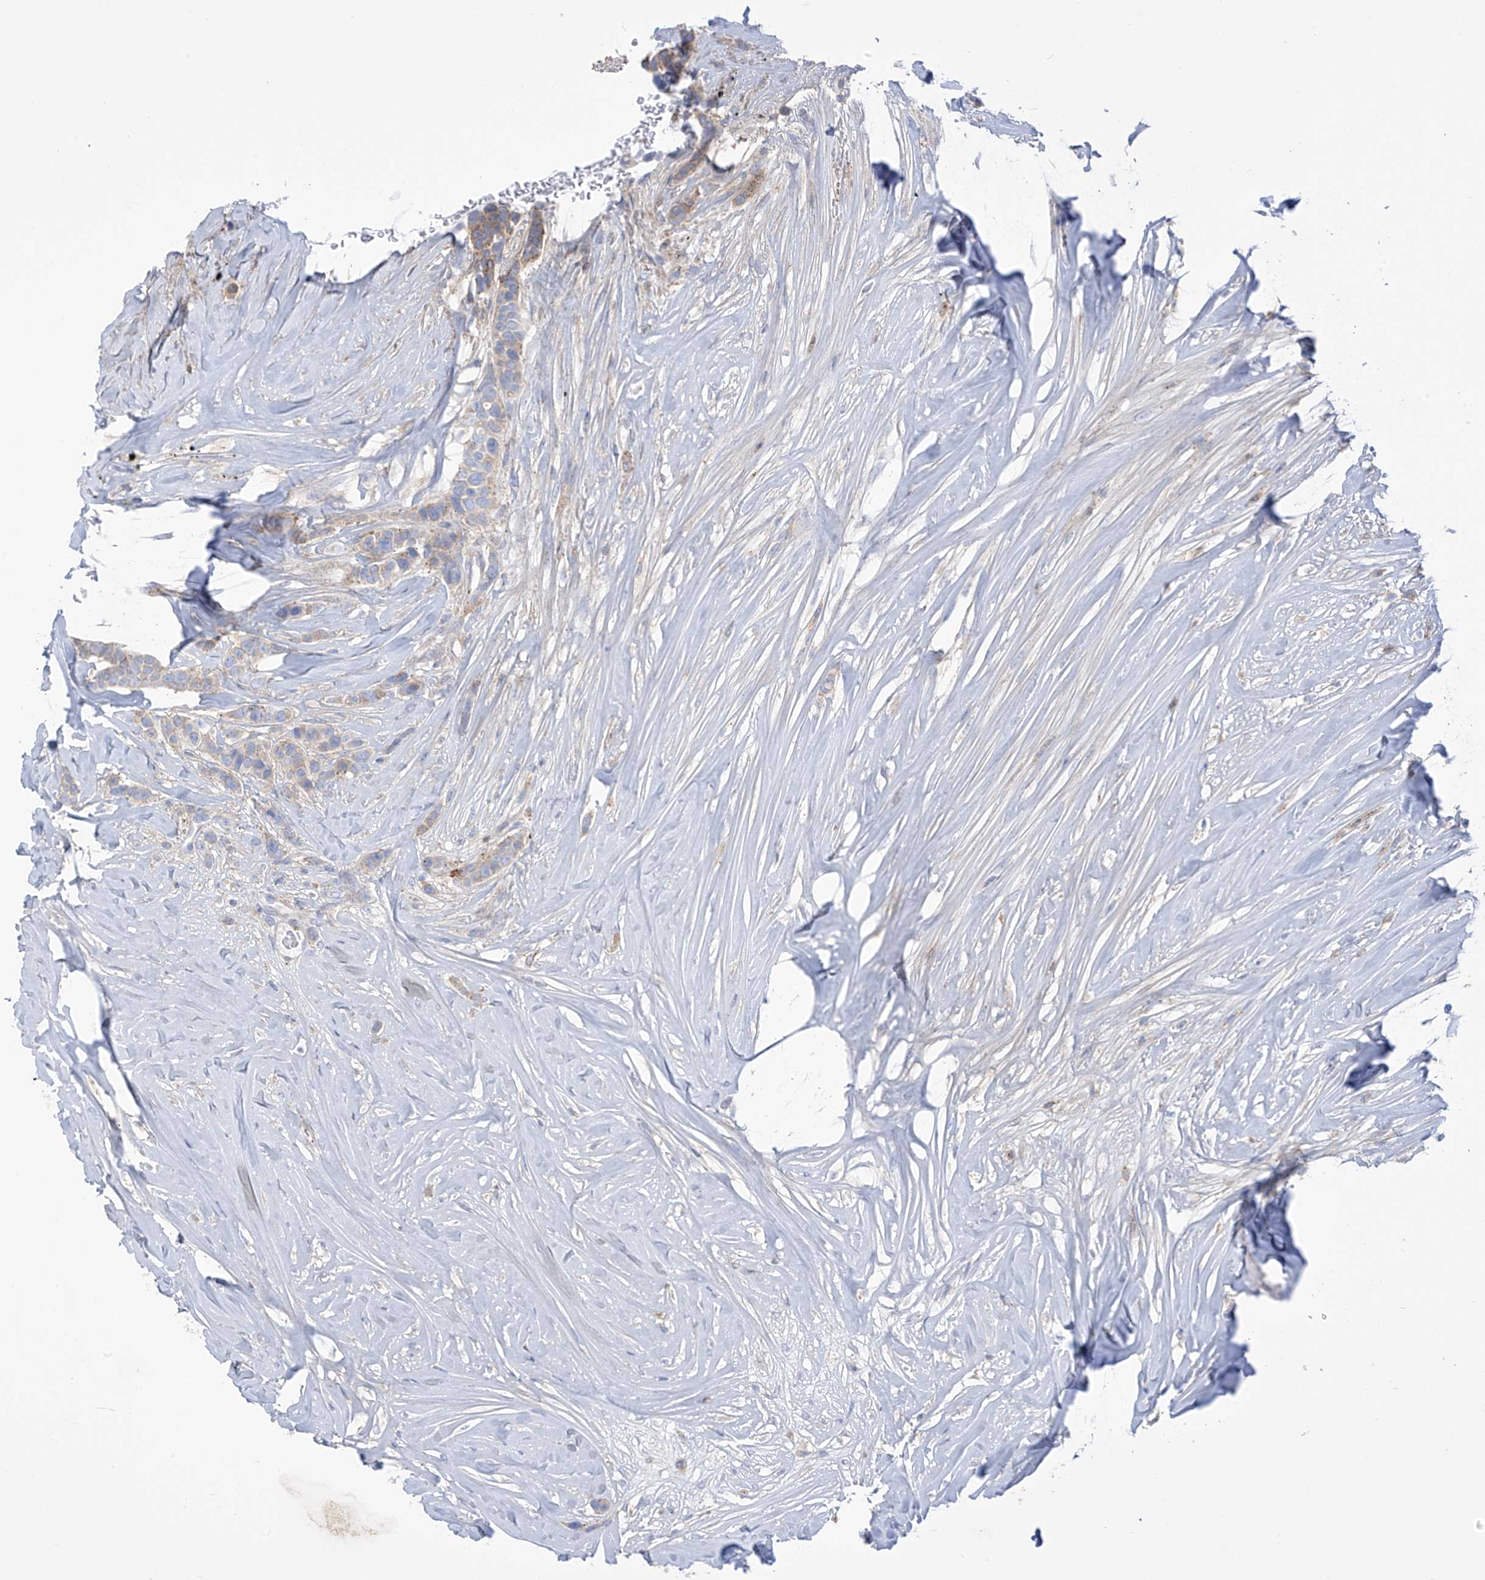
{"staining": {"intensity": "negative", "quantity": "none", "location": "none"}, "tissue": "breast cancer", "cell_type": "Tumor cells", "image_type": "cancer", "snomed": [{"axis": "morphology", "description": "Lobular carcinoma"}, {"axis": "topography", "description": "Breast"}], "caption": "A high-resolution micrograph shows immunohistochemistry (IHC) staining of breast lobular carcinoma, which exhibits no significant staining in tumor cells. (Stains: DAB immunohistochemistry with hematoxylin counter stain, Microscopy: brightfield microscopy at high magnification).", "gene": "FABP2", "patient": {"sex": "female", "age": 51}}